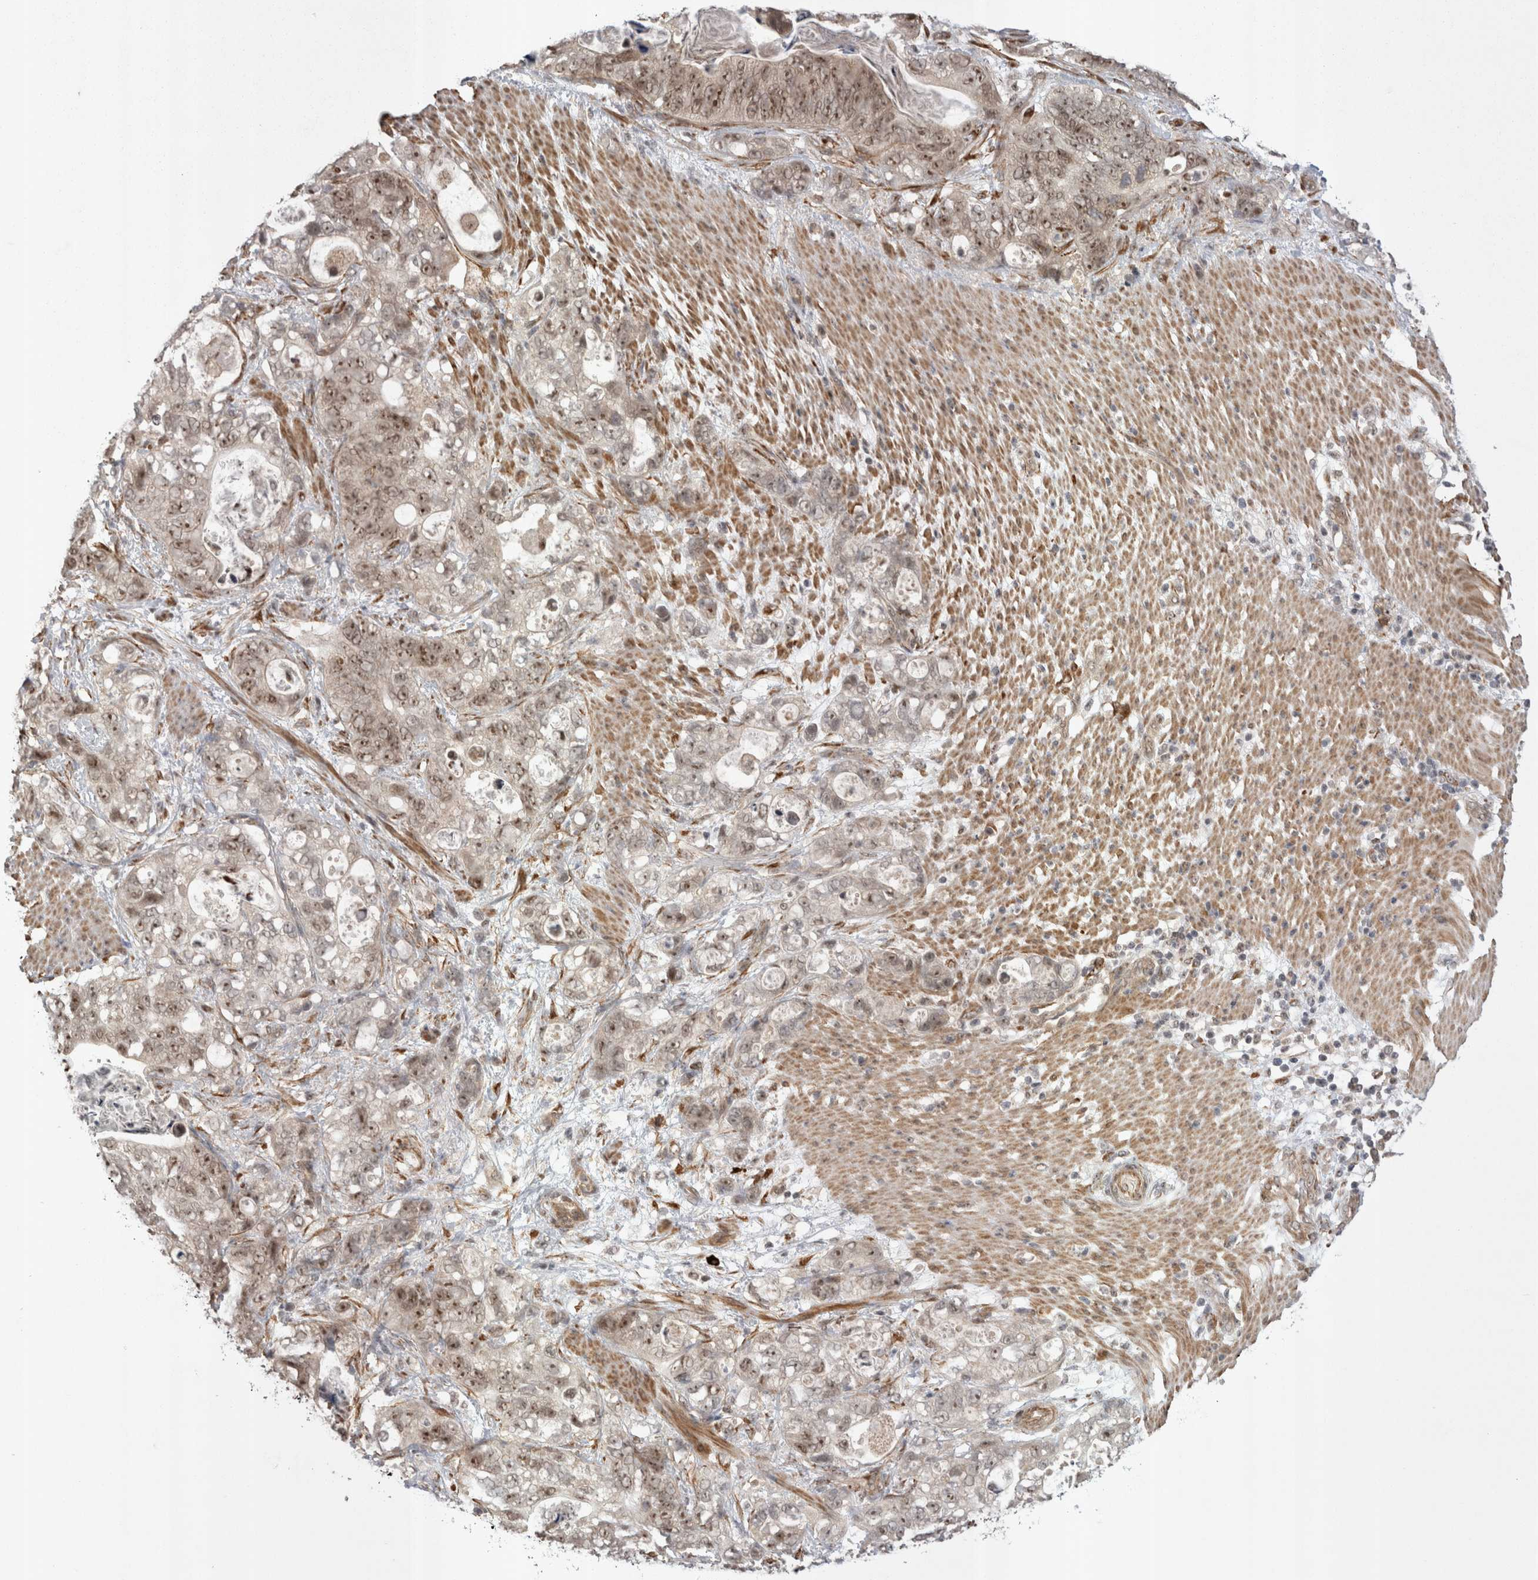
{"staining": {"intensity": "moderate", "quantity": ">75%", "location": "cytoplasmic/membranous,nuclear"}, "tissue": "stomach cancer", "cell_type": "Tumor cells", "image_type": "cancer", "snomed": [{"axis": "morphology", "description": "Normal tissue, NOS"}, {"axis": "morphology", "description": "Adenocarcinoma, NOS"}, {"axis": "topography", "description": "Stomach"}], "caption": "A brown stain labels moderate cytoplasmic/membranous and nuclear positivity of a protein in human stomach cancer tumor cells.", "gene": "EXOSC4", "patient": {"sex": "female", "age": 89}}